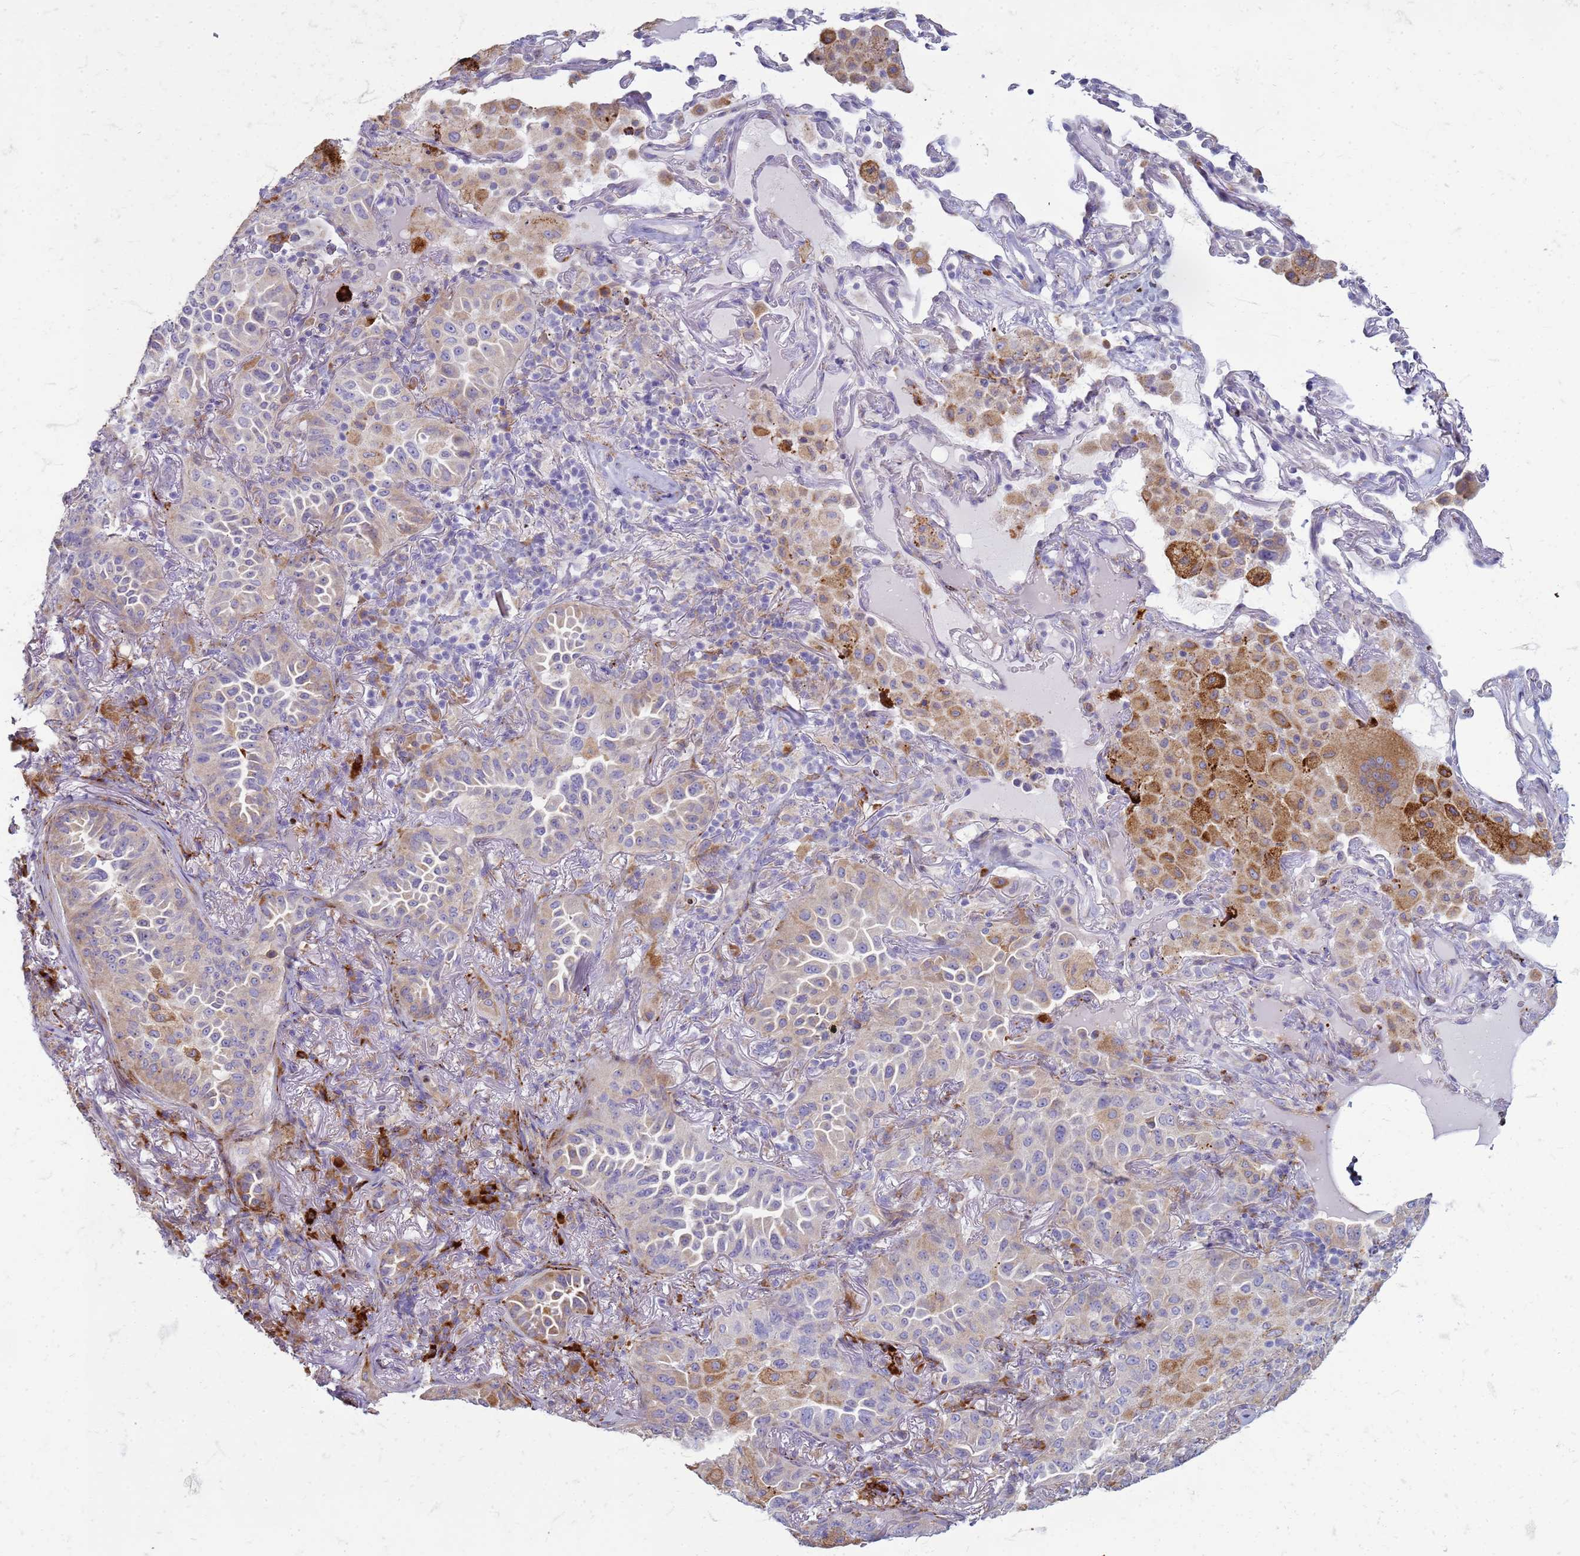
{"staining": {"intensity": "weak", "quantity": "<25%", "location": "cytoplasmic/membranous"}, "tissue": "lung cancer", "cell_type": "Tumor cells", "image_type": "cancer", "snomed": [{"axis": "morphology", "description": "Adenocarcinoma, NOS"}, {"axis": "topography", "description": "Lung"}], "caption": "Lung adenocarcinoma was stained to show a protein in brown. There is no significant staining in tumor cells.", "gene": "PDK3", "patient": {"sex": "female", "age": 69}}